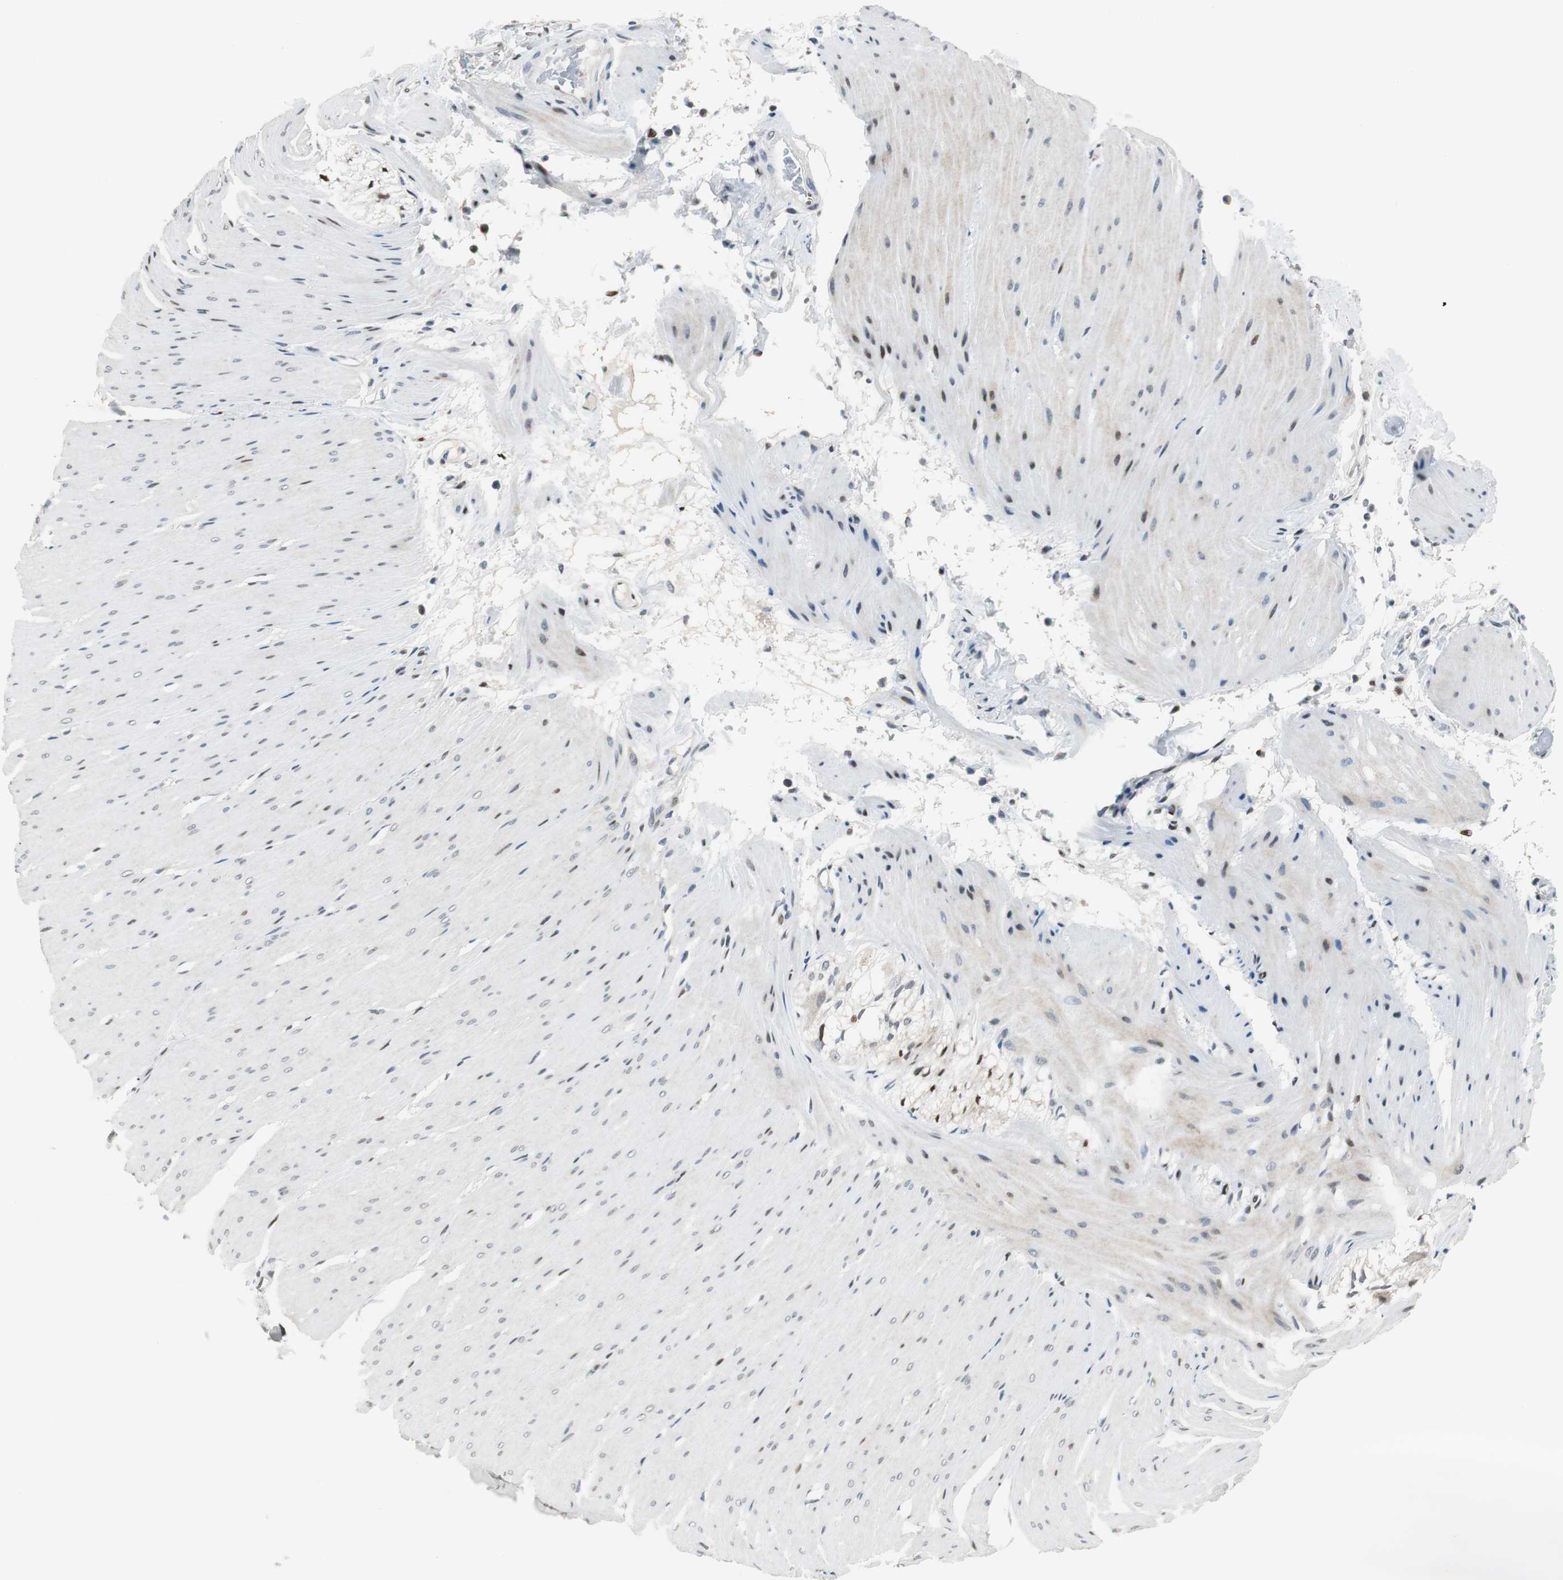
{"staining": {"intensity": "negative", "quantity": "none", "location": "none"}, "tissue": "smooth muscle", "cell_type": "Smooth muscle cells", "image_type": "normal", "snomed": [{"axis": "morphology", "description": "Normal tissue, NOS"}, {"axis": "topography", "description": "Smooth muscle"}, {"axis": "topography", "description": "Colon"}], "caption": "High power microscopy photomicrograph of an immunohistochemistry histopathology image of unremarkable smooth muscle, revealing no significant positivity in smooth muscle cells.", "gene": "AJUBA", "patient": {"sex": "male", "age": 67}}